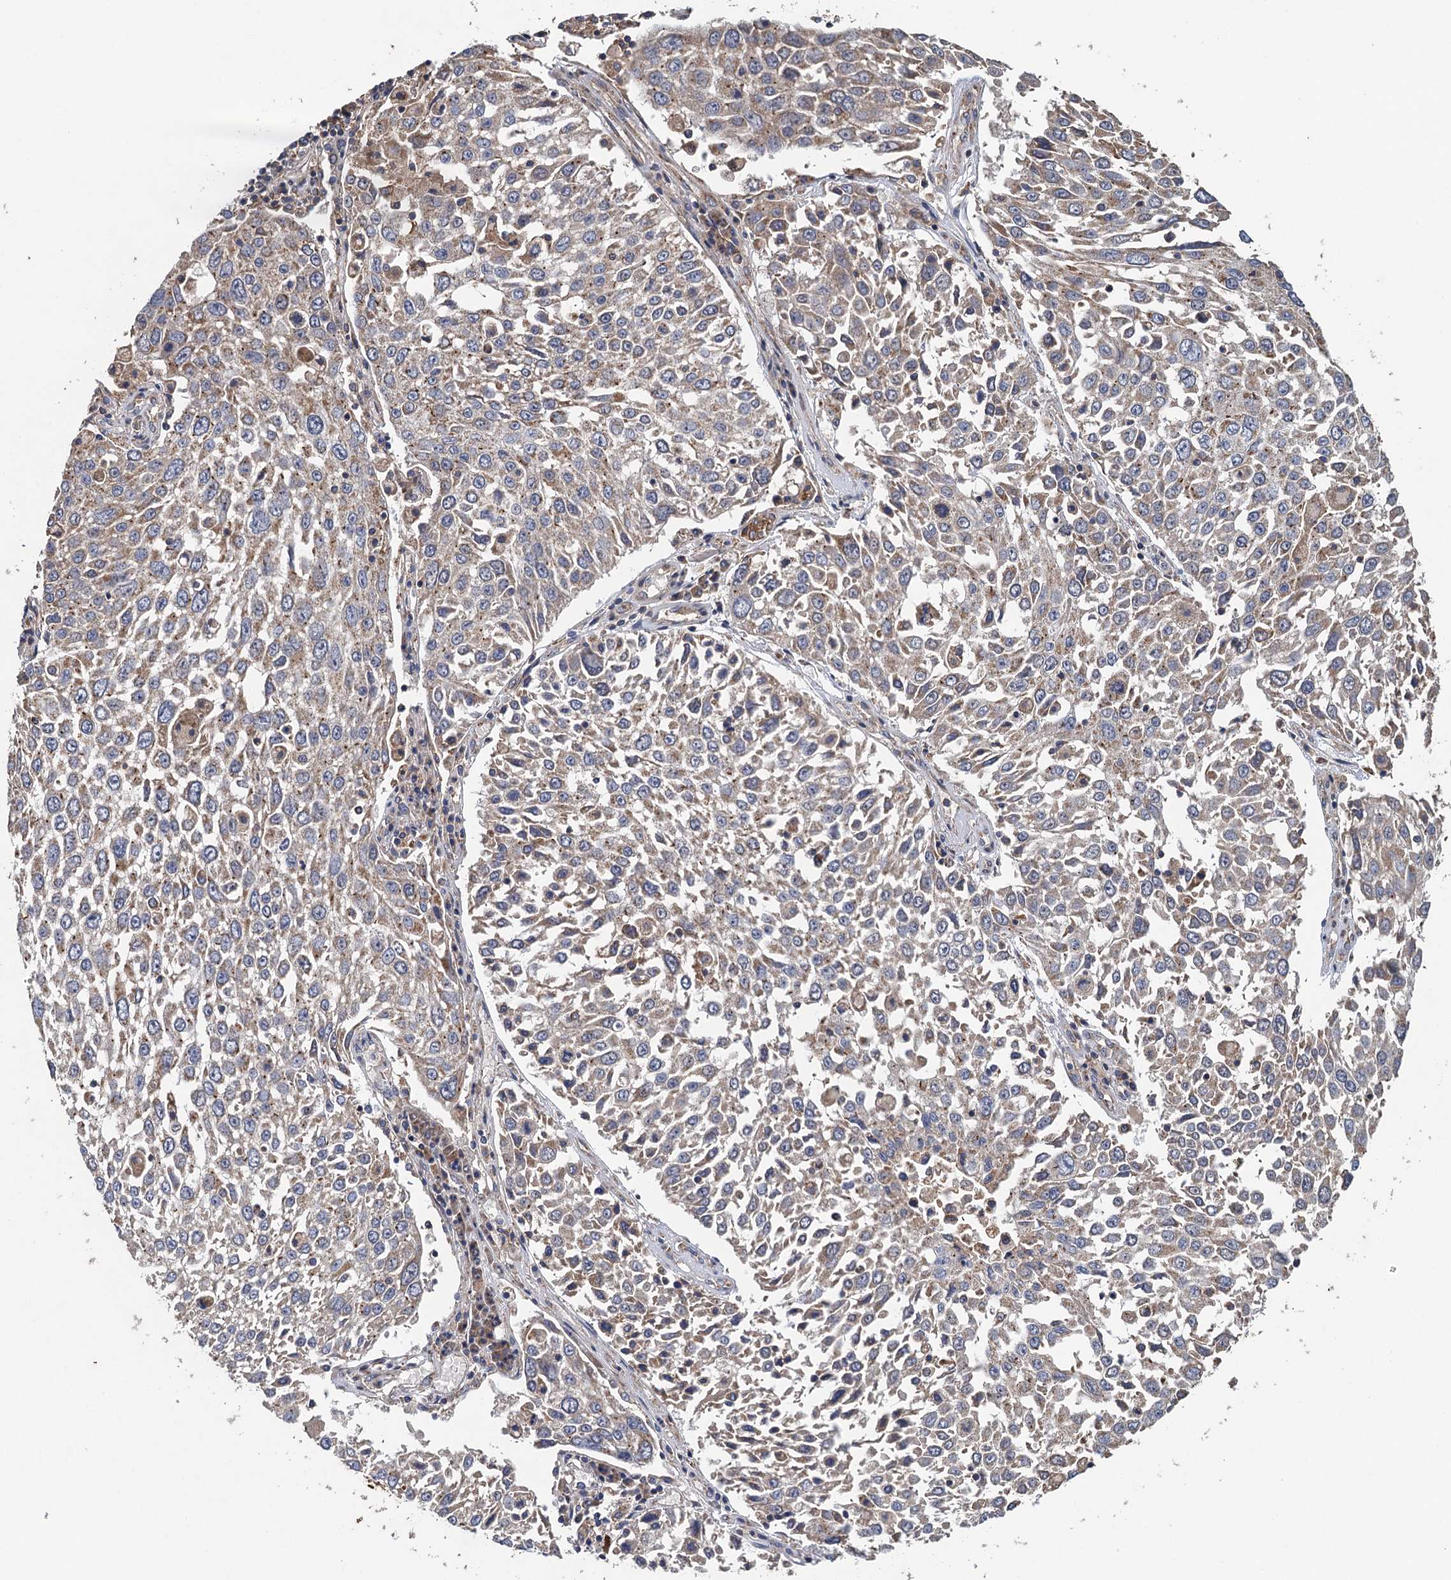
{"staining": {"intensity": "weak", "quantity": ">75%", "location": "cytoplasmic/membranous"}, "tissue": "lung cancer", "cell_type": "Tumor cells", "image_type": "cancer", "snomed": [{"axis": "morphology", "description": "Squamous cell carcinoma, NOS"}, {"axis": "topography", "description": "Lung"}], "caption": "Squamous cell carcinoma (lung) stained with immunohistochemistry (IHC) demonstrates weak cytoplasmic/membranous staining in about >75% of tumor cells.", "gene": "BCS1L", "patient": {"sex": "male", "age": 65}}